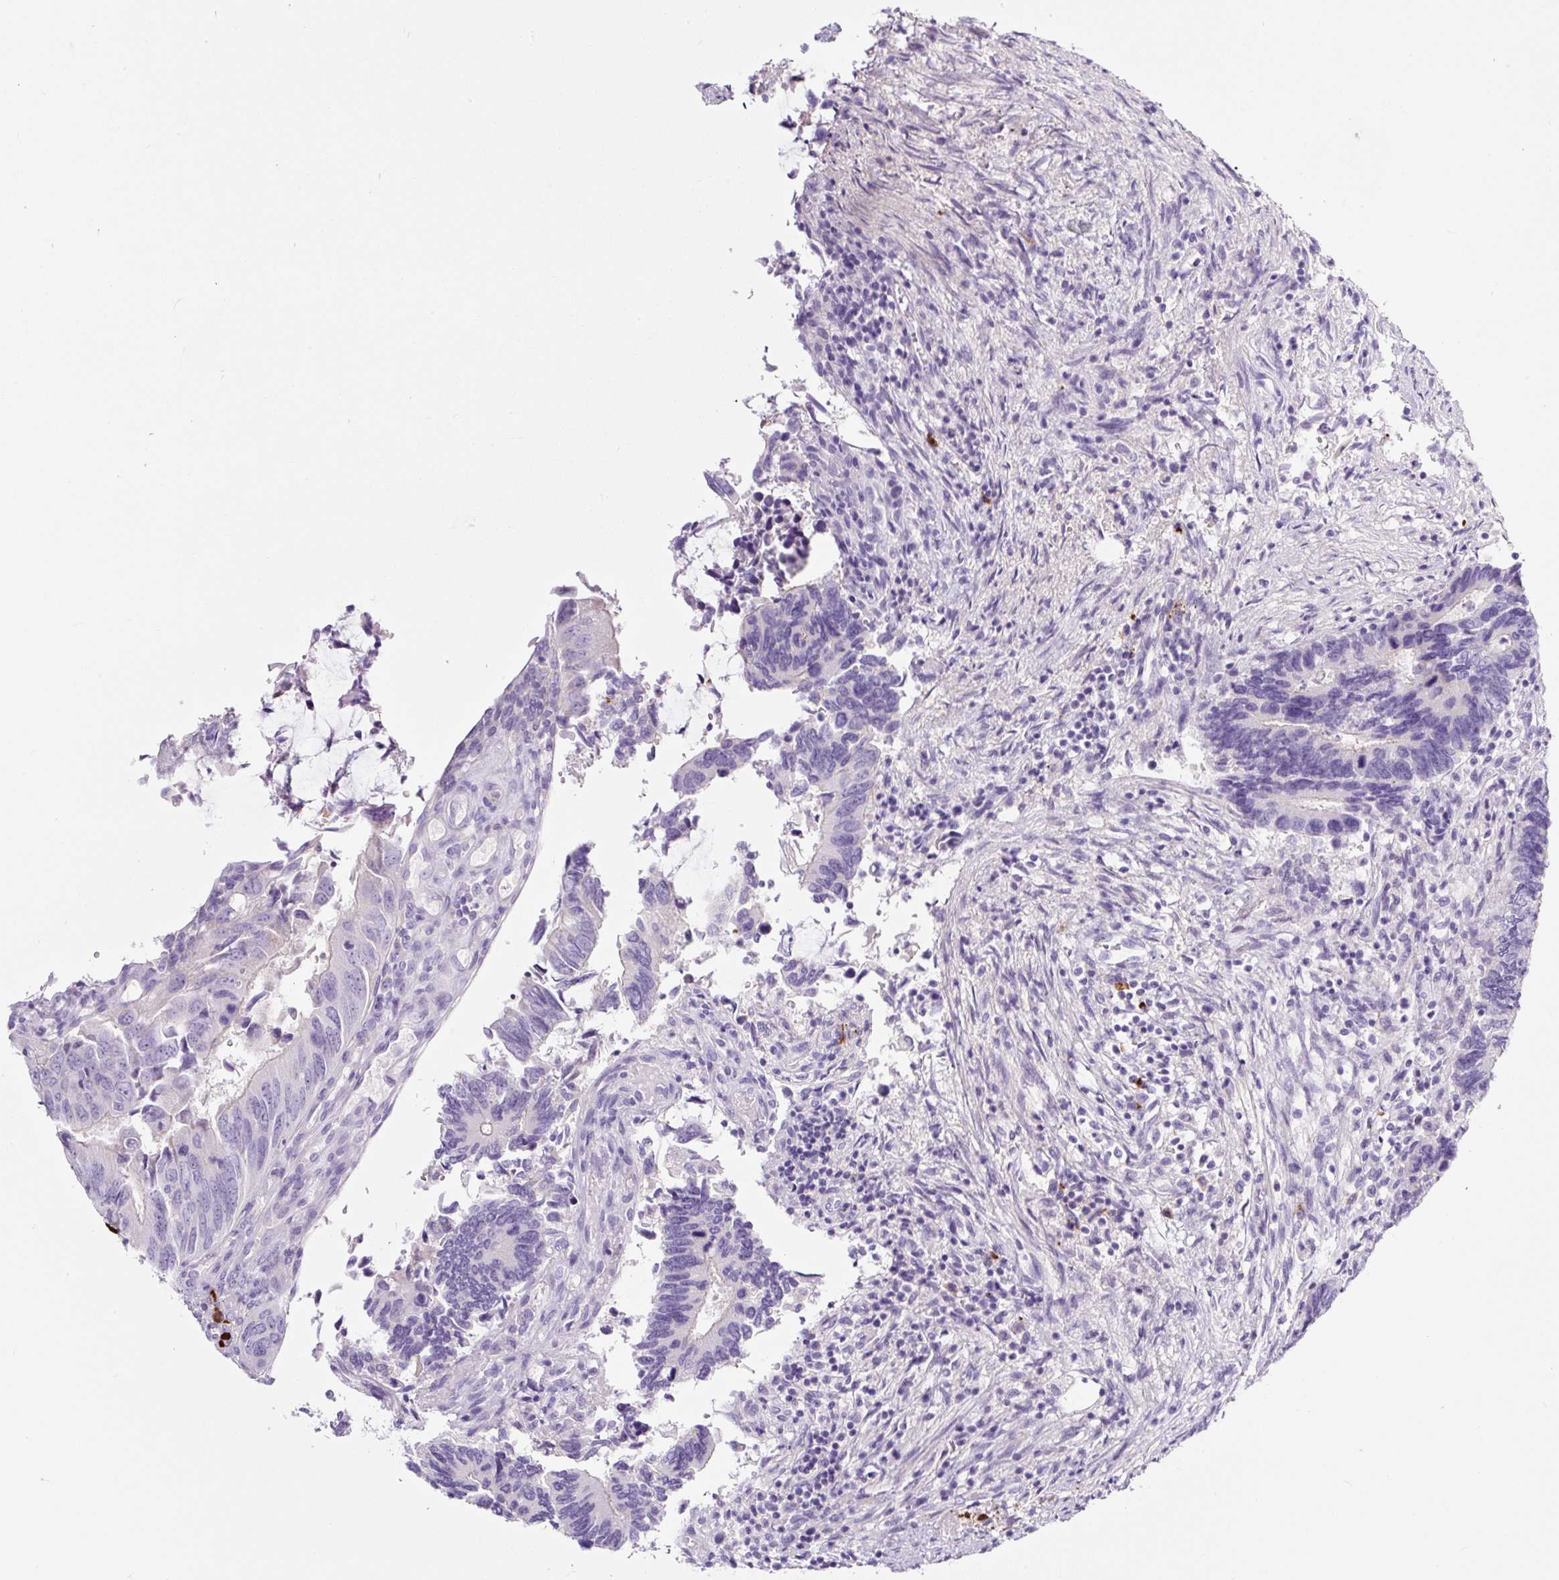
{"staining": {"intensity": "negative", "quantity": "none", "location": "none"}, "tissue": "colorectal cancer", "cell_type": "Tumor cells", "image_type": "cancer", "snomed": [{"axis": "morphology", "description": "Adenocarcinoma, NOS"}, {"axis": "topography", "description": "Colon"}], "caption": "A high-resolution image shows immunohistochemistry staining of colorectal adenocarcinoma, which exhibits no significant staining in tumor cells.", "gene": "RNF212B", "patient": {"sex": "male", "age": 87}}